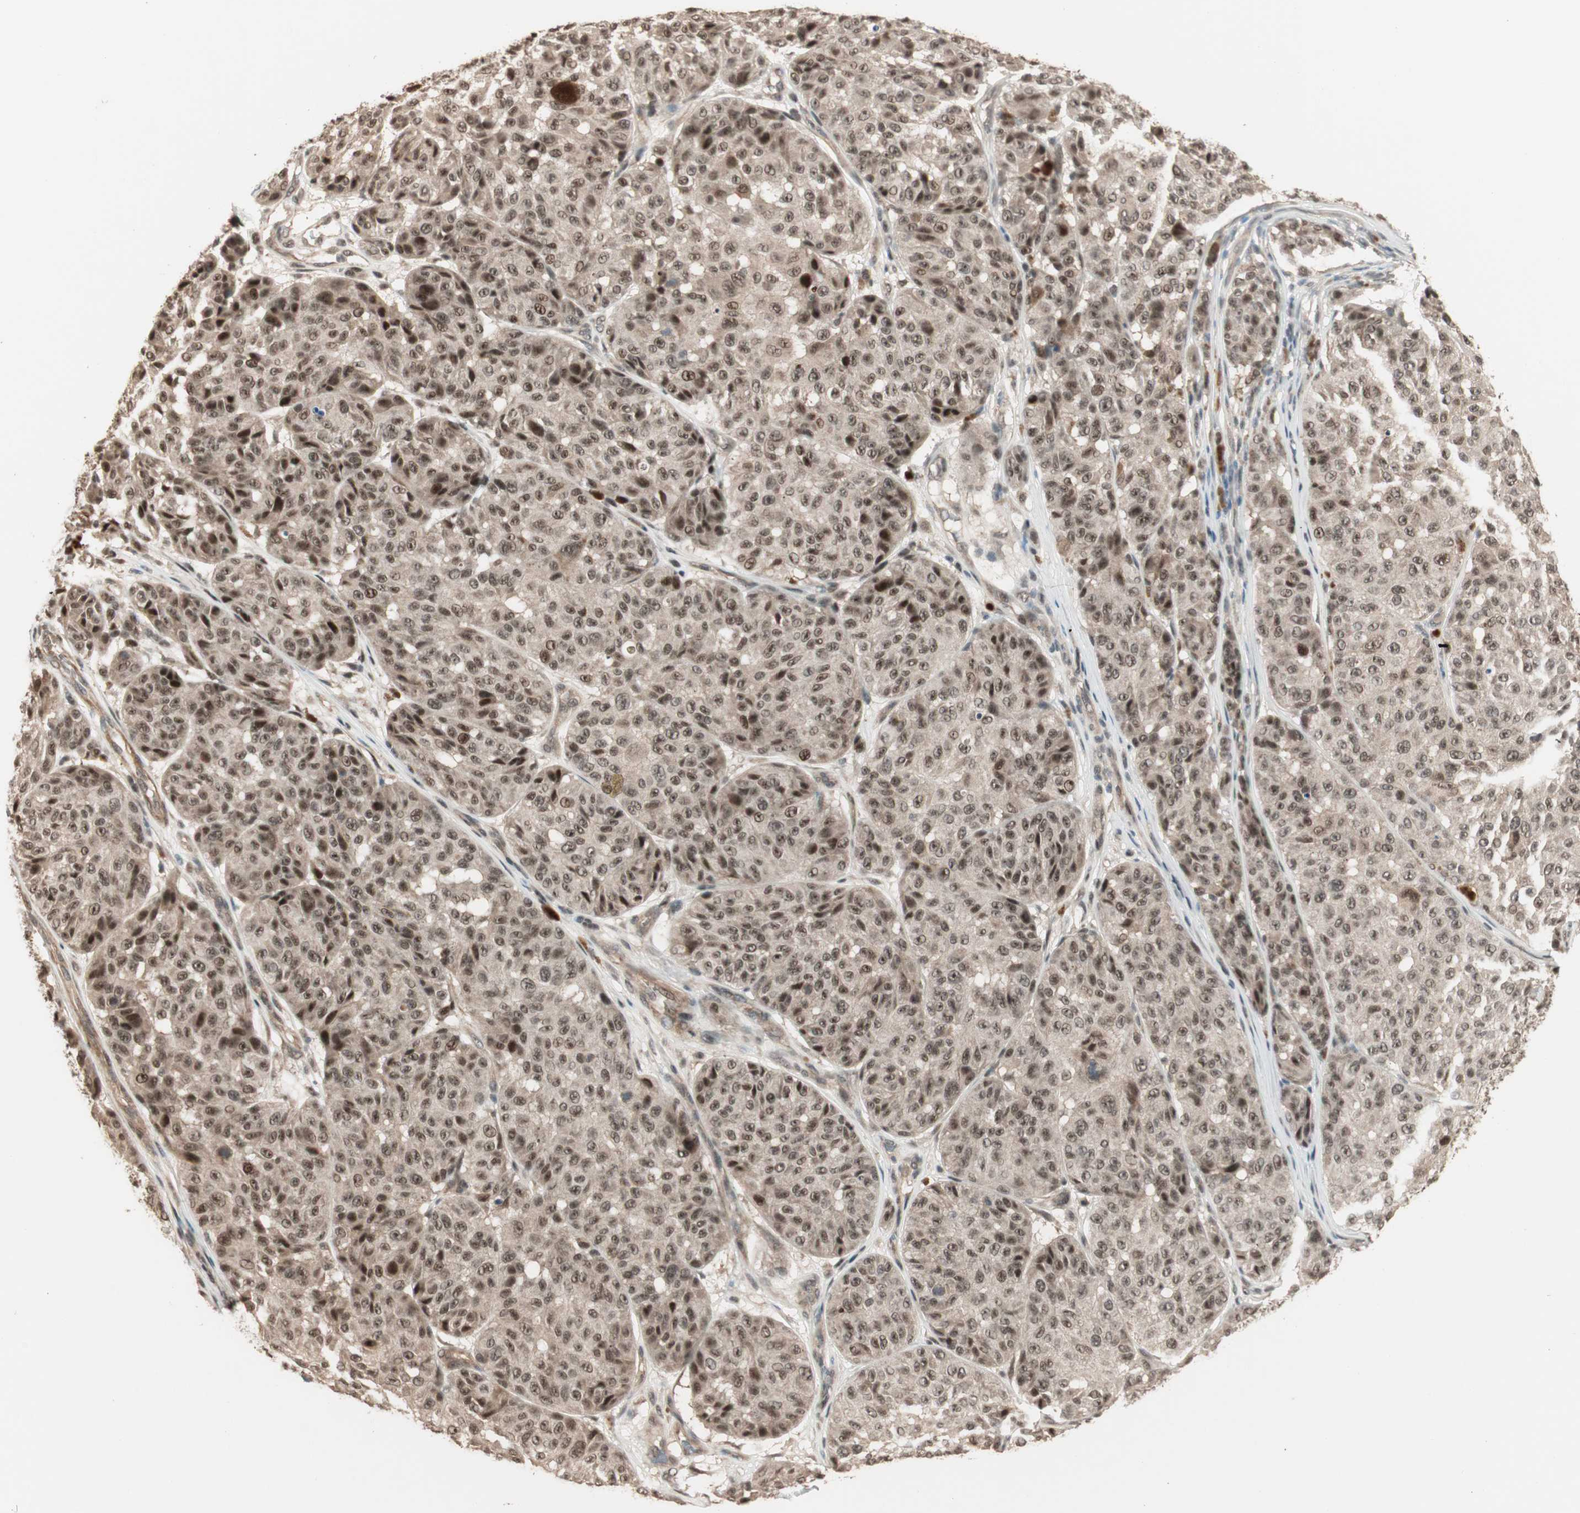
{"staining": {"intensity": "moderate", "quantity": ">75%", "location": "cytoplasmic/membranous,nuclear"}, "tissue": "melanoma", "cell_type": "Tumor cells", "image_type": "cancer", "snomed": [{"axis": "morphology", "description": "Malignant melanoma, NOS"}, {"axis": "topography", "description": "Skin"}], "caption": "Protein expression analysis of melanoma demonstrates moderate cytoplasmic/membranous and nuclear staining in approximately >75% of tumor cells.", "gene": "ZSCAN31", "patient": {"sex": "female", "age": 46}}